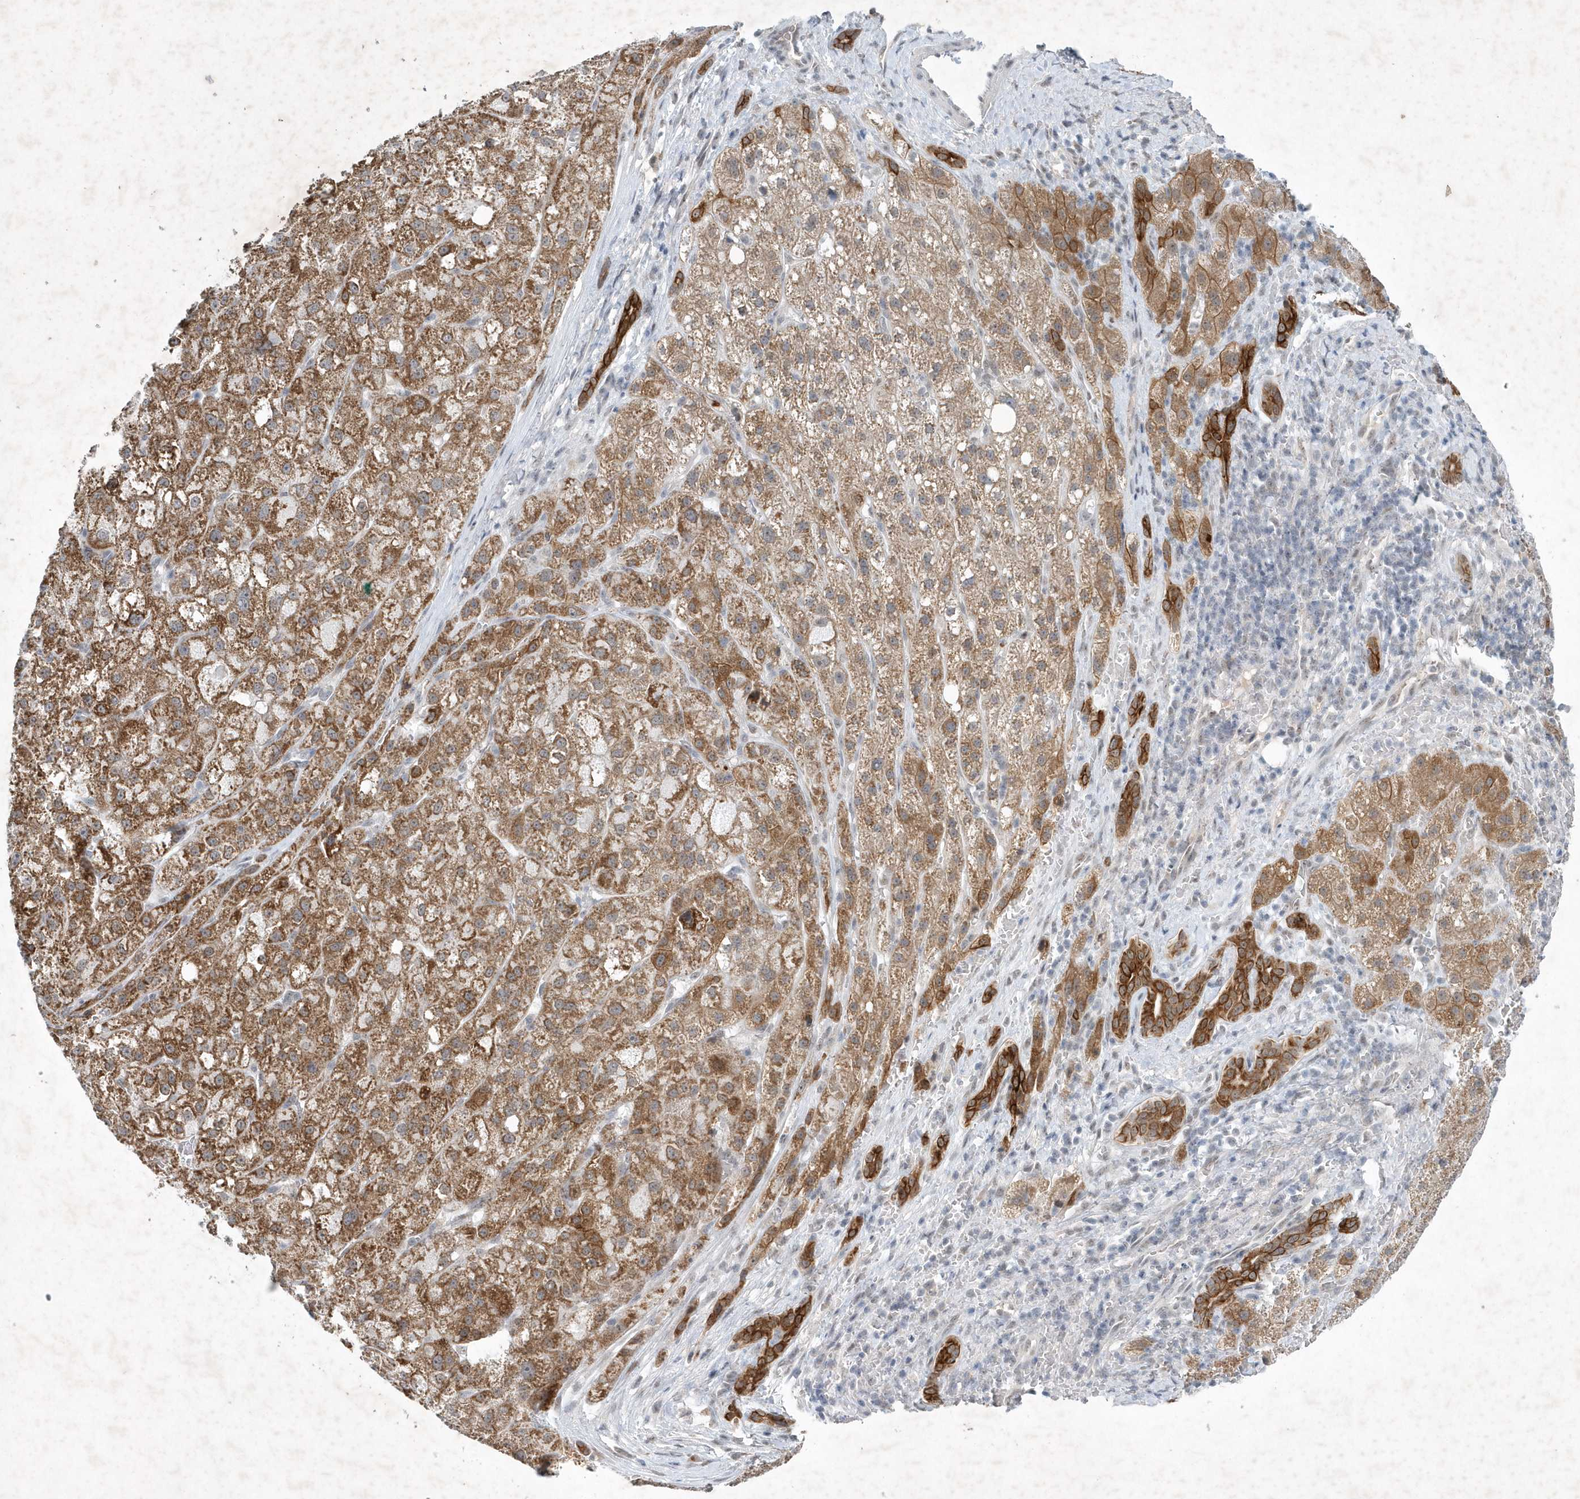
{"staining": {"intensity": "moderate", "quantity": ">75%", "location": "cytoplasmic/membranous"}, "tissue": "liver cancer", "cell_type": "Tumor cells", "image_type": "cancer", "snomed": [{"axis": "morphology", "description": "Carcinoma, Hepatocellular, NOS"}, {"axis": "topography", "description": "Liver"}], "caption": "Liver cancer (hepatocellular carcinoma) stained with IHC reveals moderate cytoplasmic/membranous staining in approximately >75% of tumor cells.", "gene": "ZBTB9", "patient": {"sex": "male", "age": 57}}